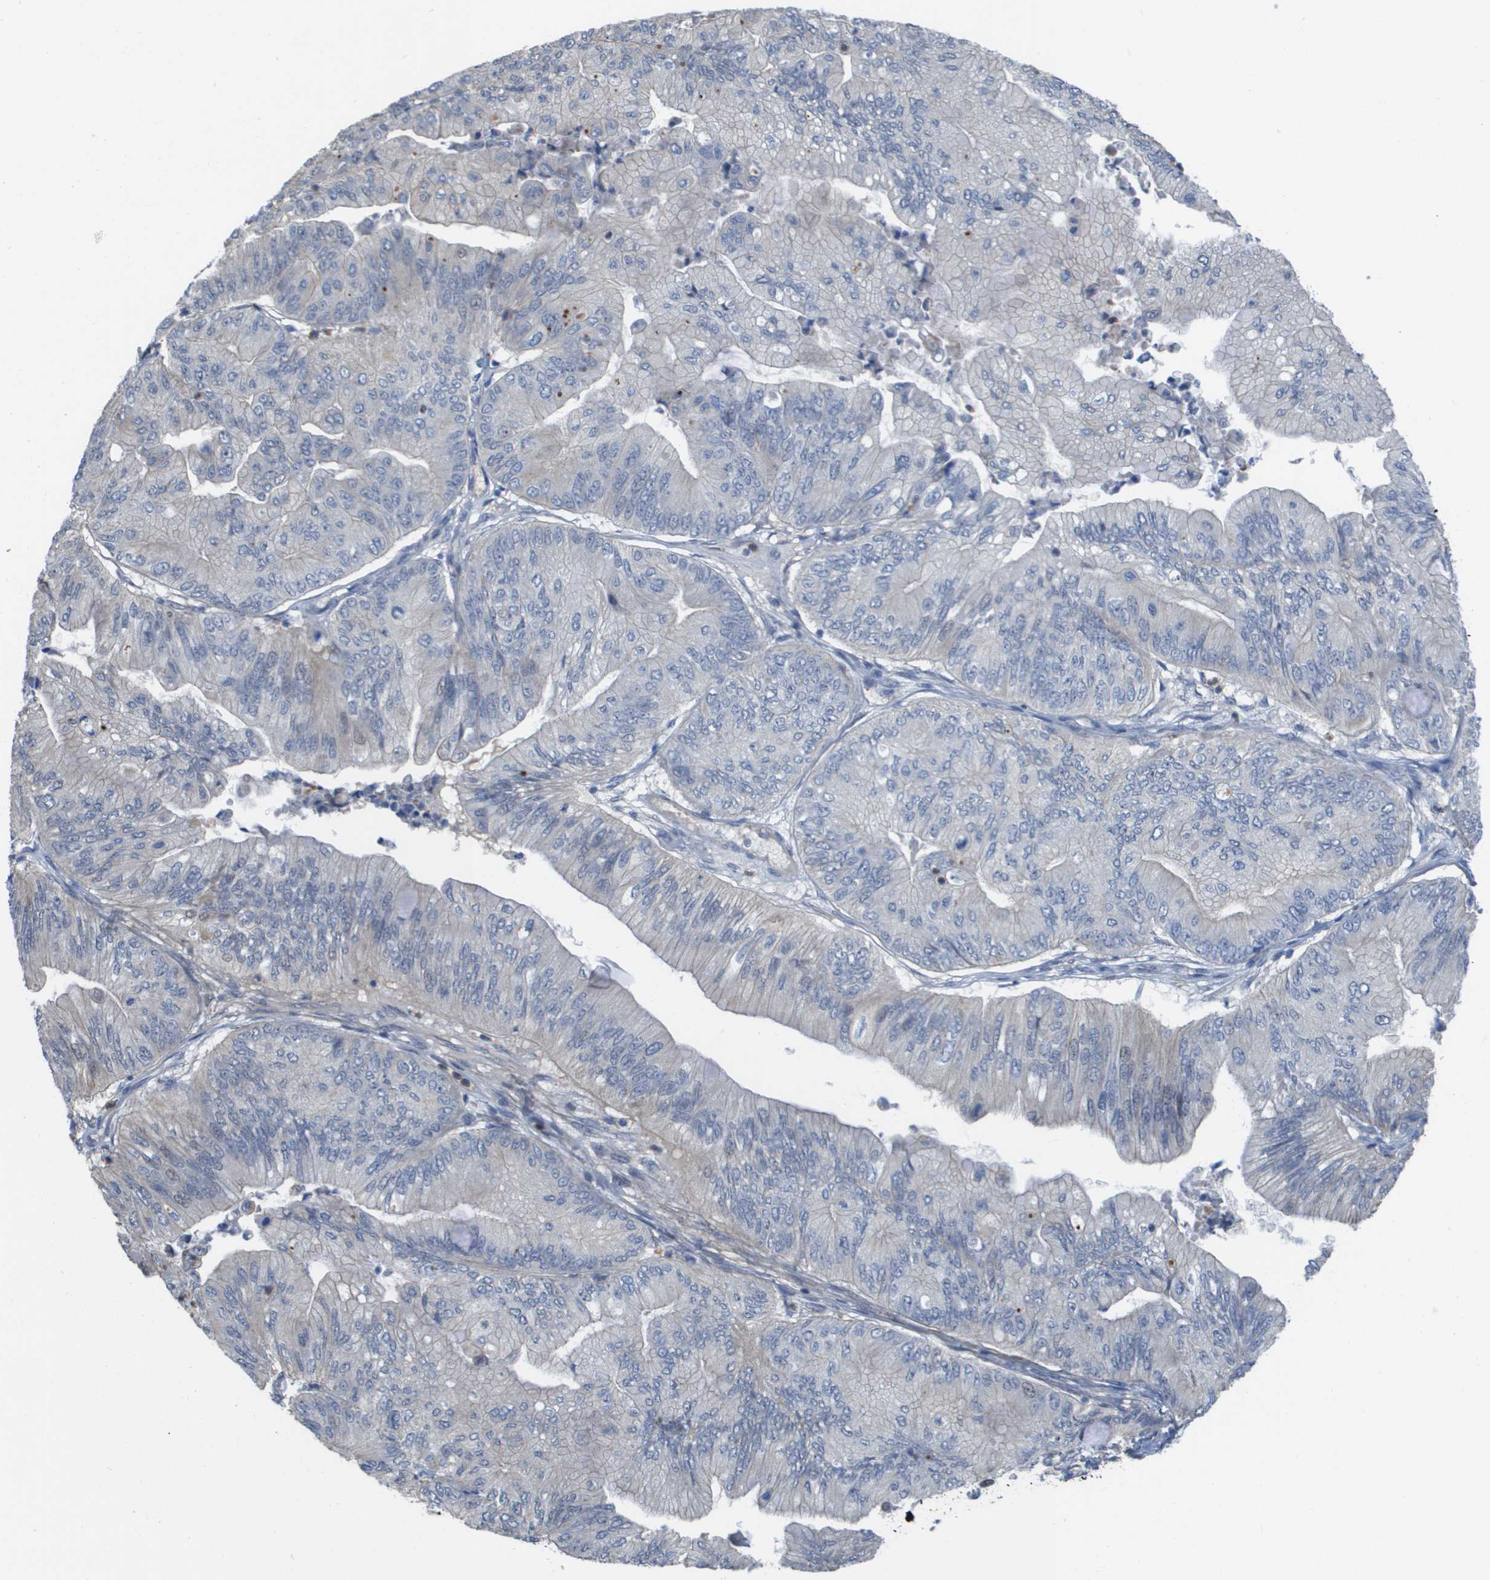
{"staining": {"intensity": "negative", "quantity": "none", "location": "none"}, "tissue": "ovarian cancer", "cell_type": "Tumor cells", "image_type": "cancer", "snomed": [{"axis": "morphology", "description": "Cystadenocarcinoma, mucinous, NOS"}, {"axis": "topography", "description": "Ovary"}], "caption": "High power microscopy micrograph of an IHC photomicrograph of ovarian mucinous cystadenocarcinoma, revealing no significant positivity in tumor cells.", "gene": "RNF112", "patient": {"sex": "female", "age": 61}}